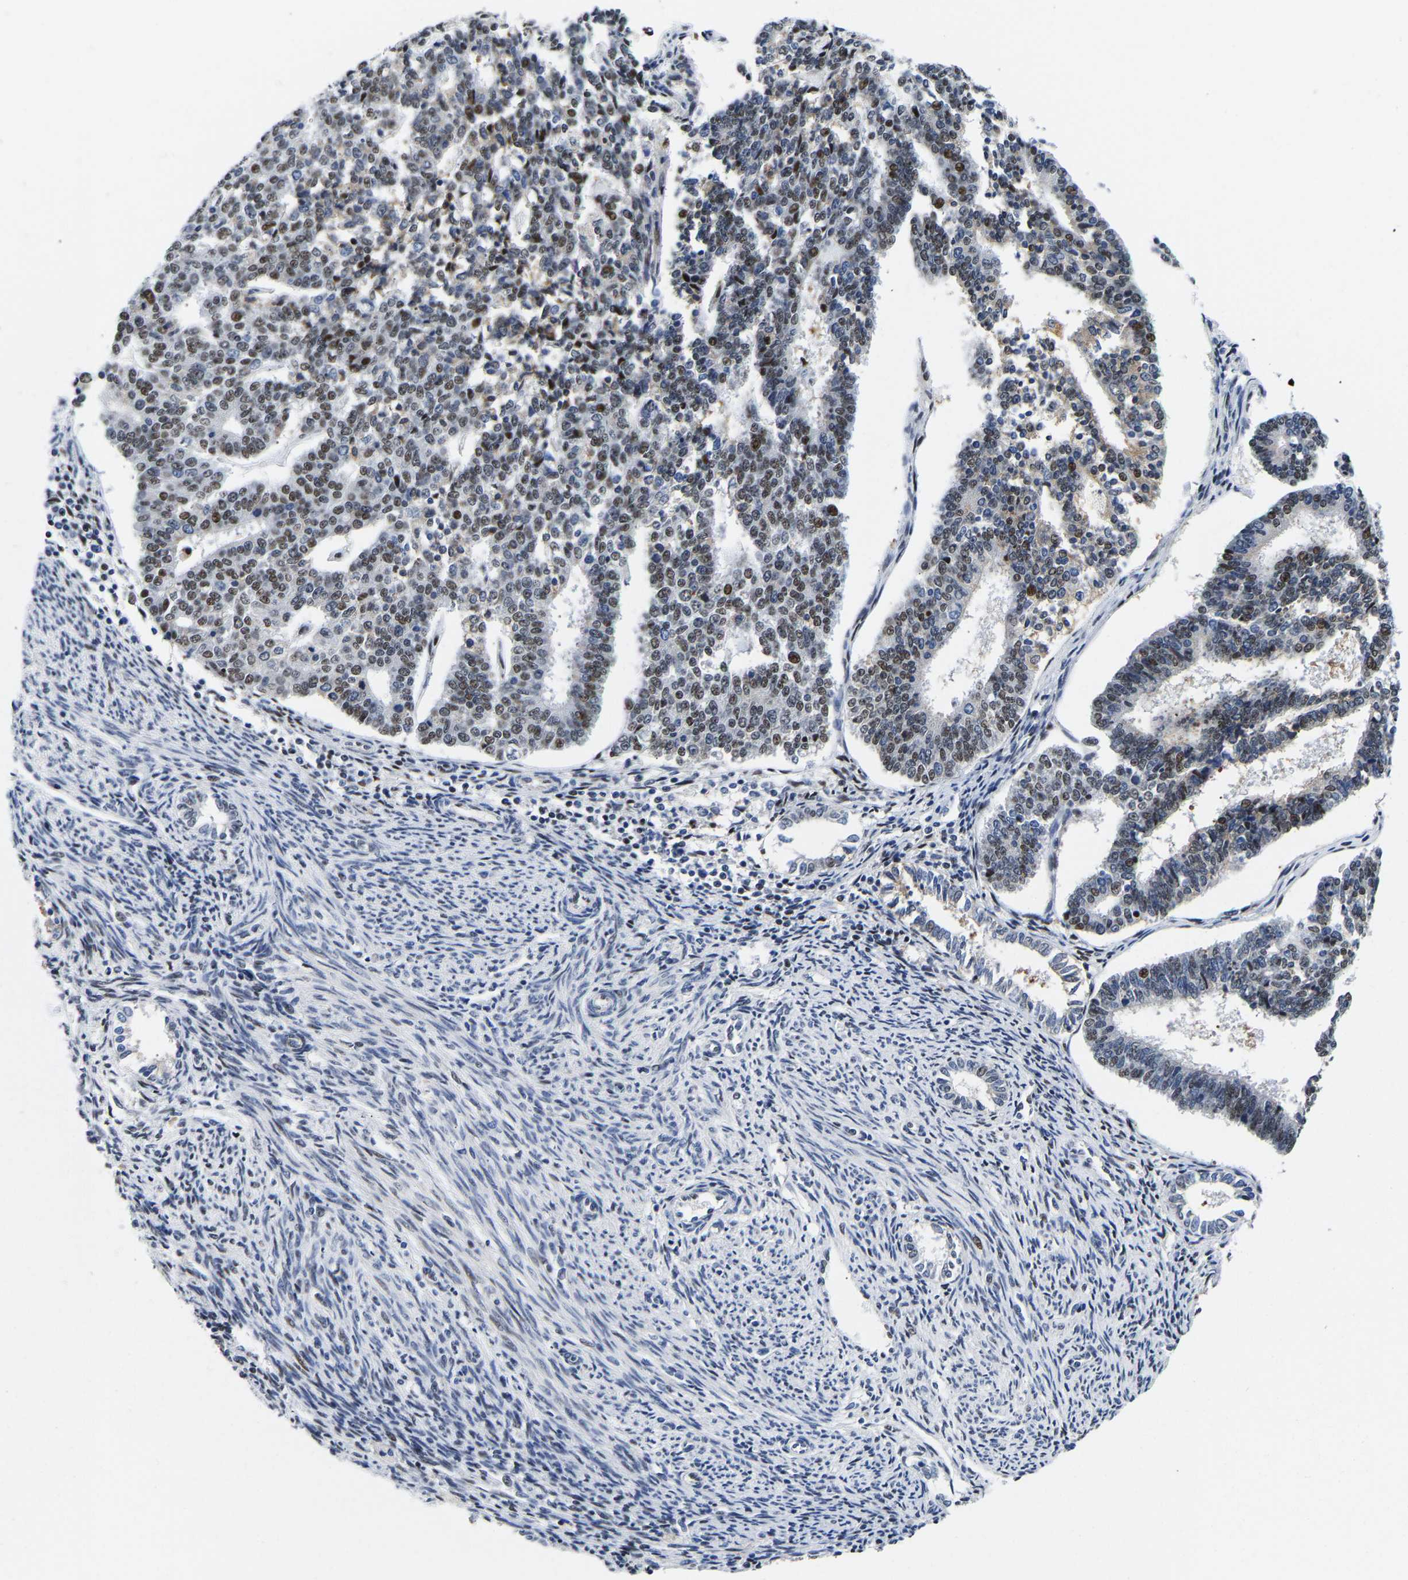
{"staining": {"intensity": "moderate", "quantity": ">75%", "location": "nuclear"}, "tissue": "endometrial cancer", "cell_type": "Tumor cells", "image_type": "cancer", "snomed": [{"axis": "morphology", "description": "Adenocarcinoma, NOS"}, {"axis": "topography", "description": "Endometrium"}], "caption": "Tumor cells exhibit moderate nuclear staining in about >75% of cells in endometrial cancer.", "gene": "PTRHD1", "patient": {"sex": "female", "age": 70}}